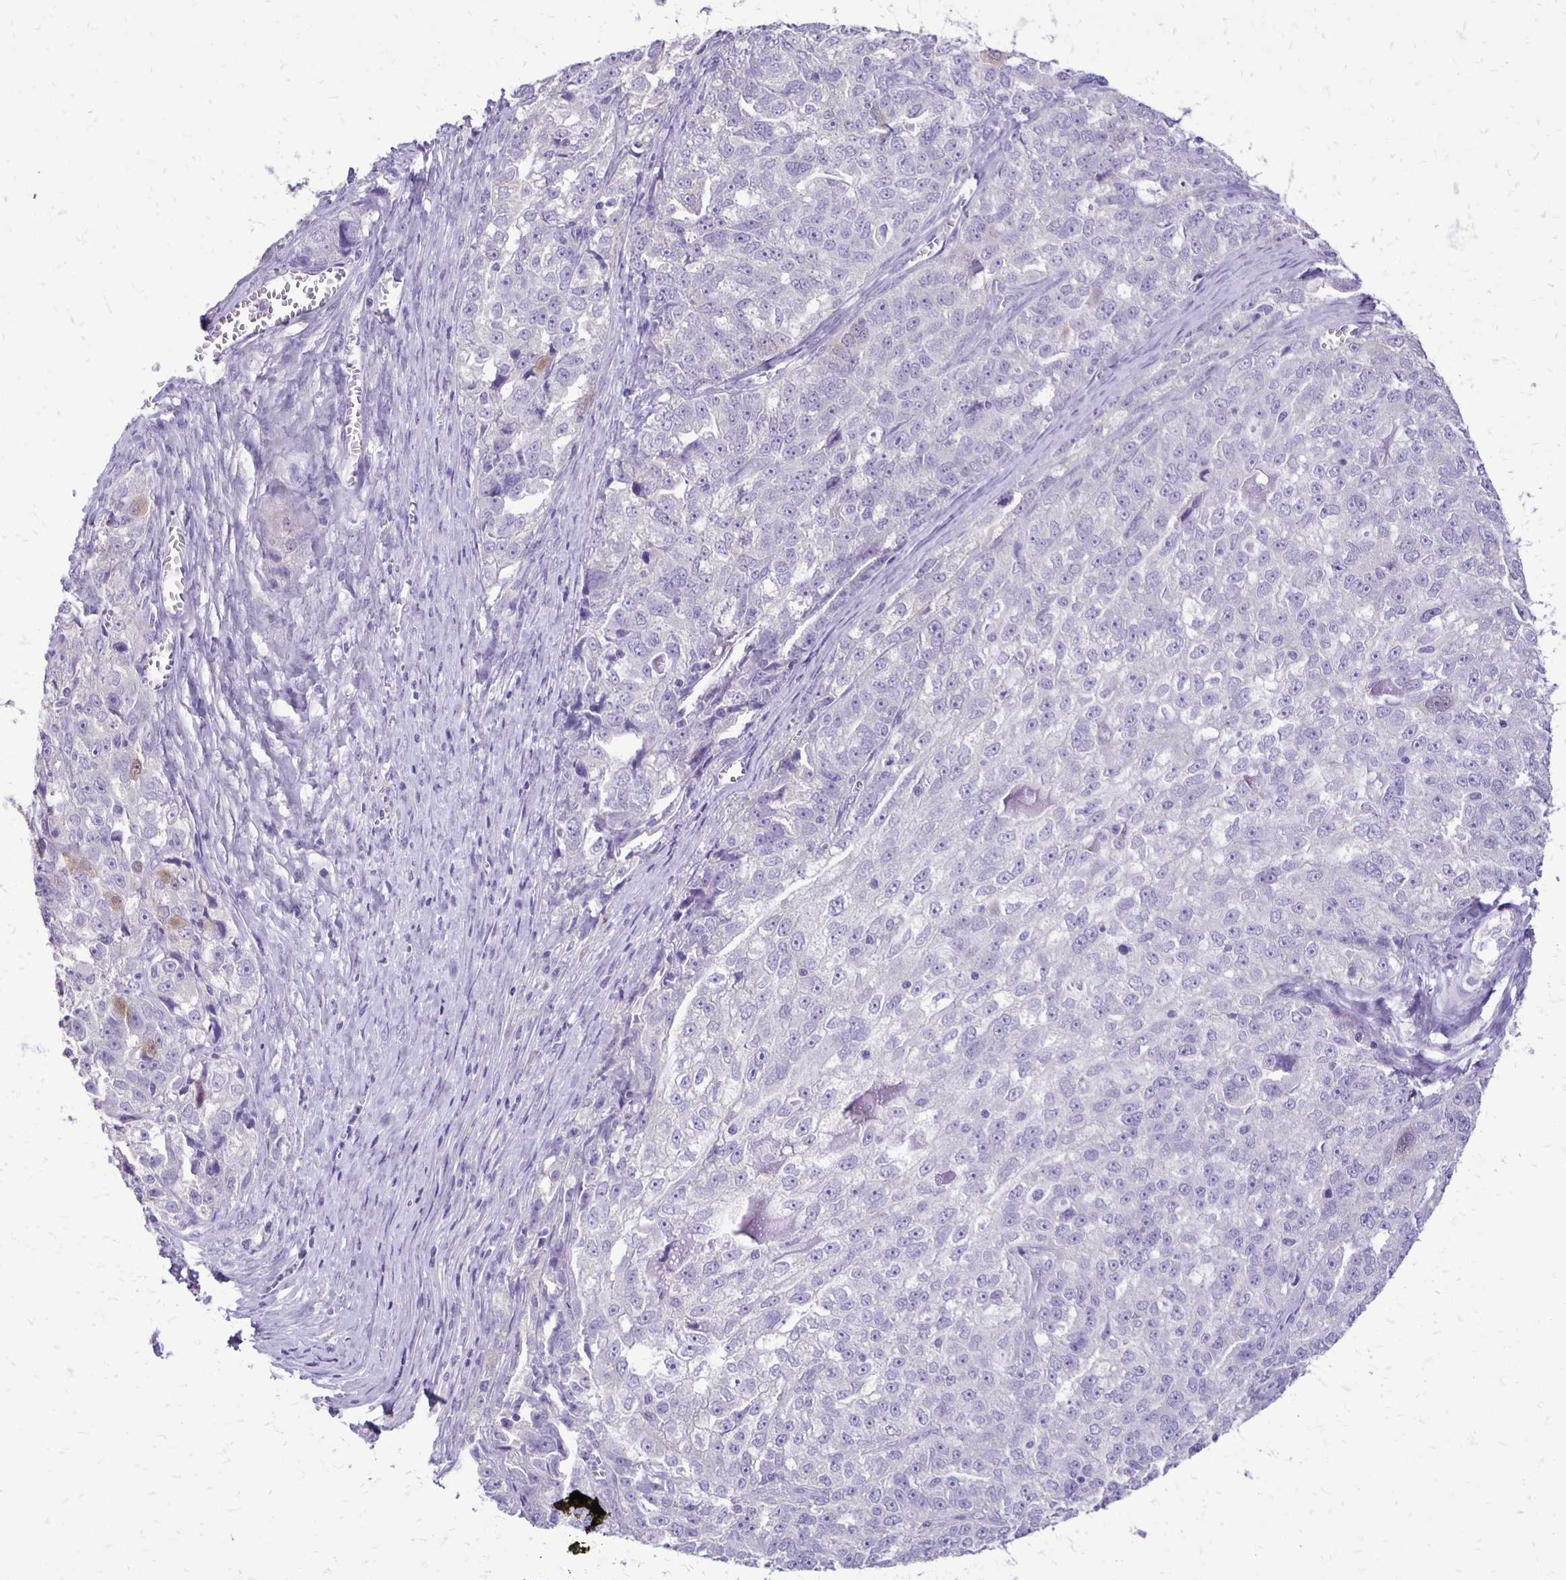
{"staining": {"intensity": "negative", "quantity": "none", "location": "none"}, "tissue": "ovarian cancer", "cell_type": "Tumor cells", "image_type": "cancer", "snomed": [{"axis": "morphology", "description": "Cystadenocarcinoma, serous, NOS"}, {"axis": "topography", "description": "Ovary"}], "caption": "There is no significant positivity in tumor cells of ovarian serous cystadenocarcinoma. (Brightfield microscopy of DAB immunohistochemistry (IHC) at high magnification).", "gene": "ANKRD45", "patient": {"sex": "female", "age": 51}}